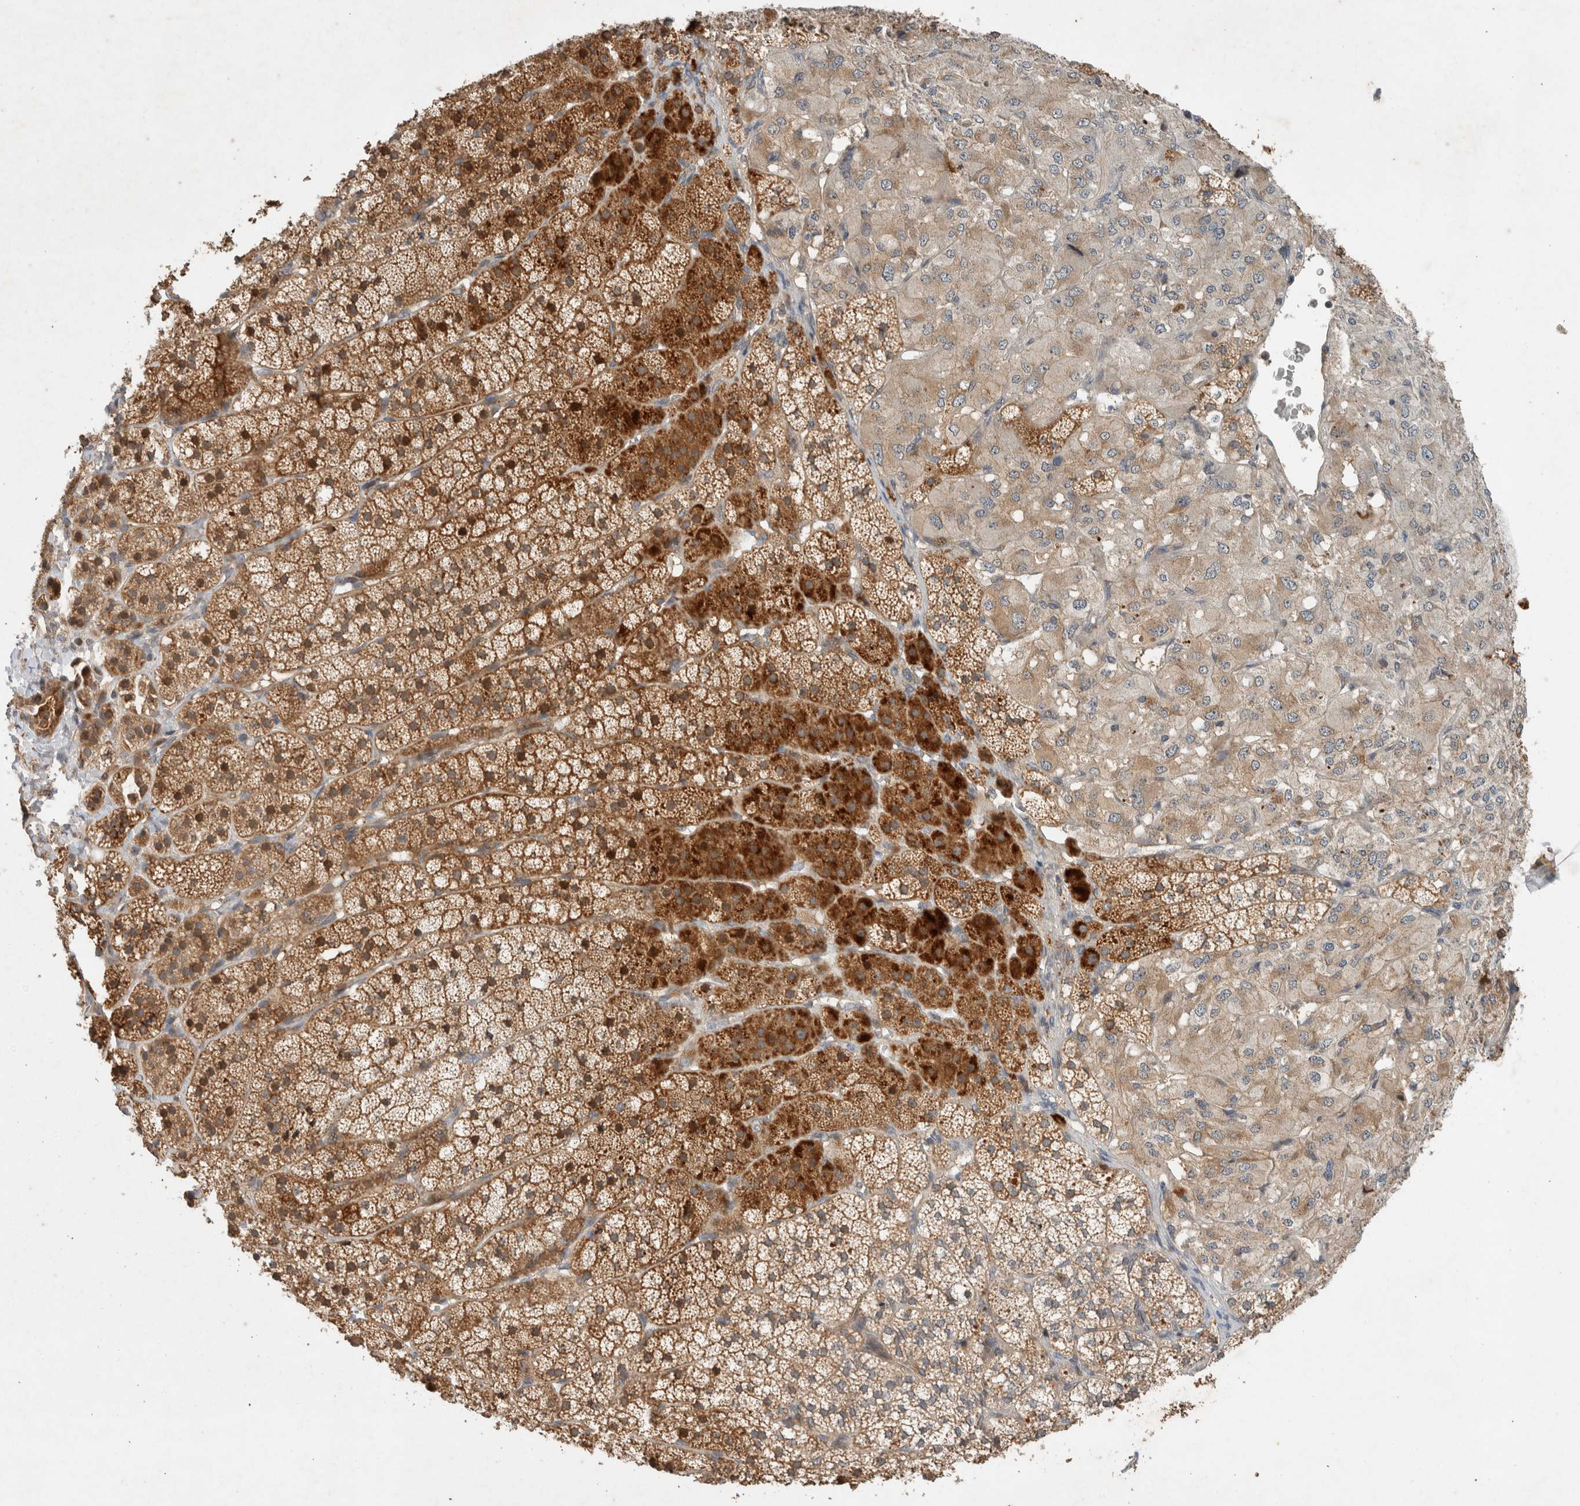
{"staining": {"intensity": "moderate", "quantity": ">75%", "location": "cytoplasmic/membranous"}, "tissue": "adrenal gland", "cell_type": "Glandular cells", "image_type": "normal", "snomed": [{"axis": "morphology", "description": "Normal tissue, NOS"}, {"axis": "topography", "description": "Adrenal gland"}], "caption": "Immunohistochemistry (IHC) (DAB) staining of unremarkable human adrenal gland reveals moderate cytoplasmic/membranous protein positivity in about >75% of glandular cells.", "gene": "ARMC9", "patient": {"sex": "female", "age": 44}}